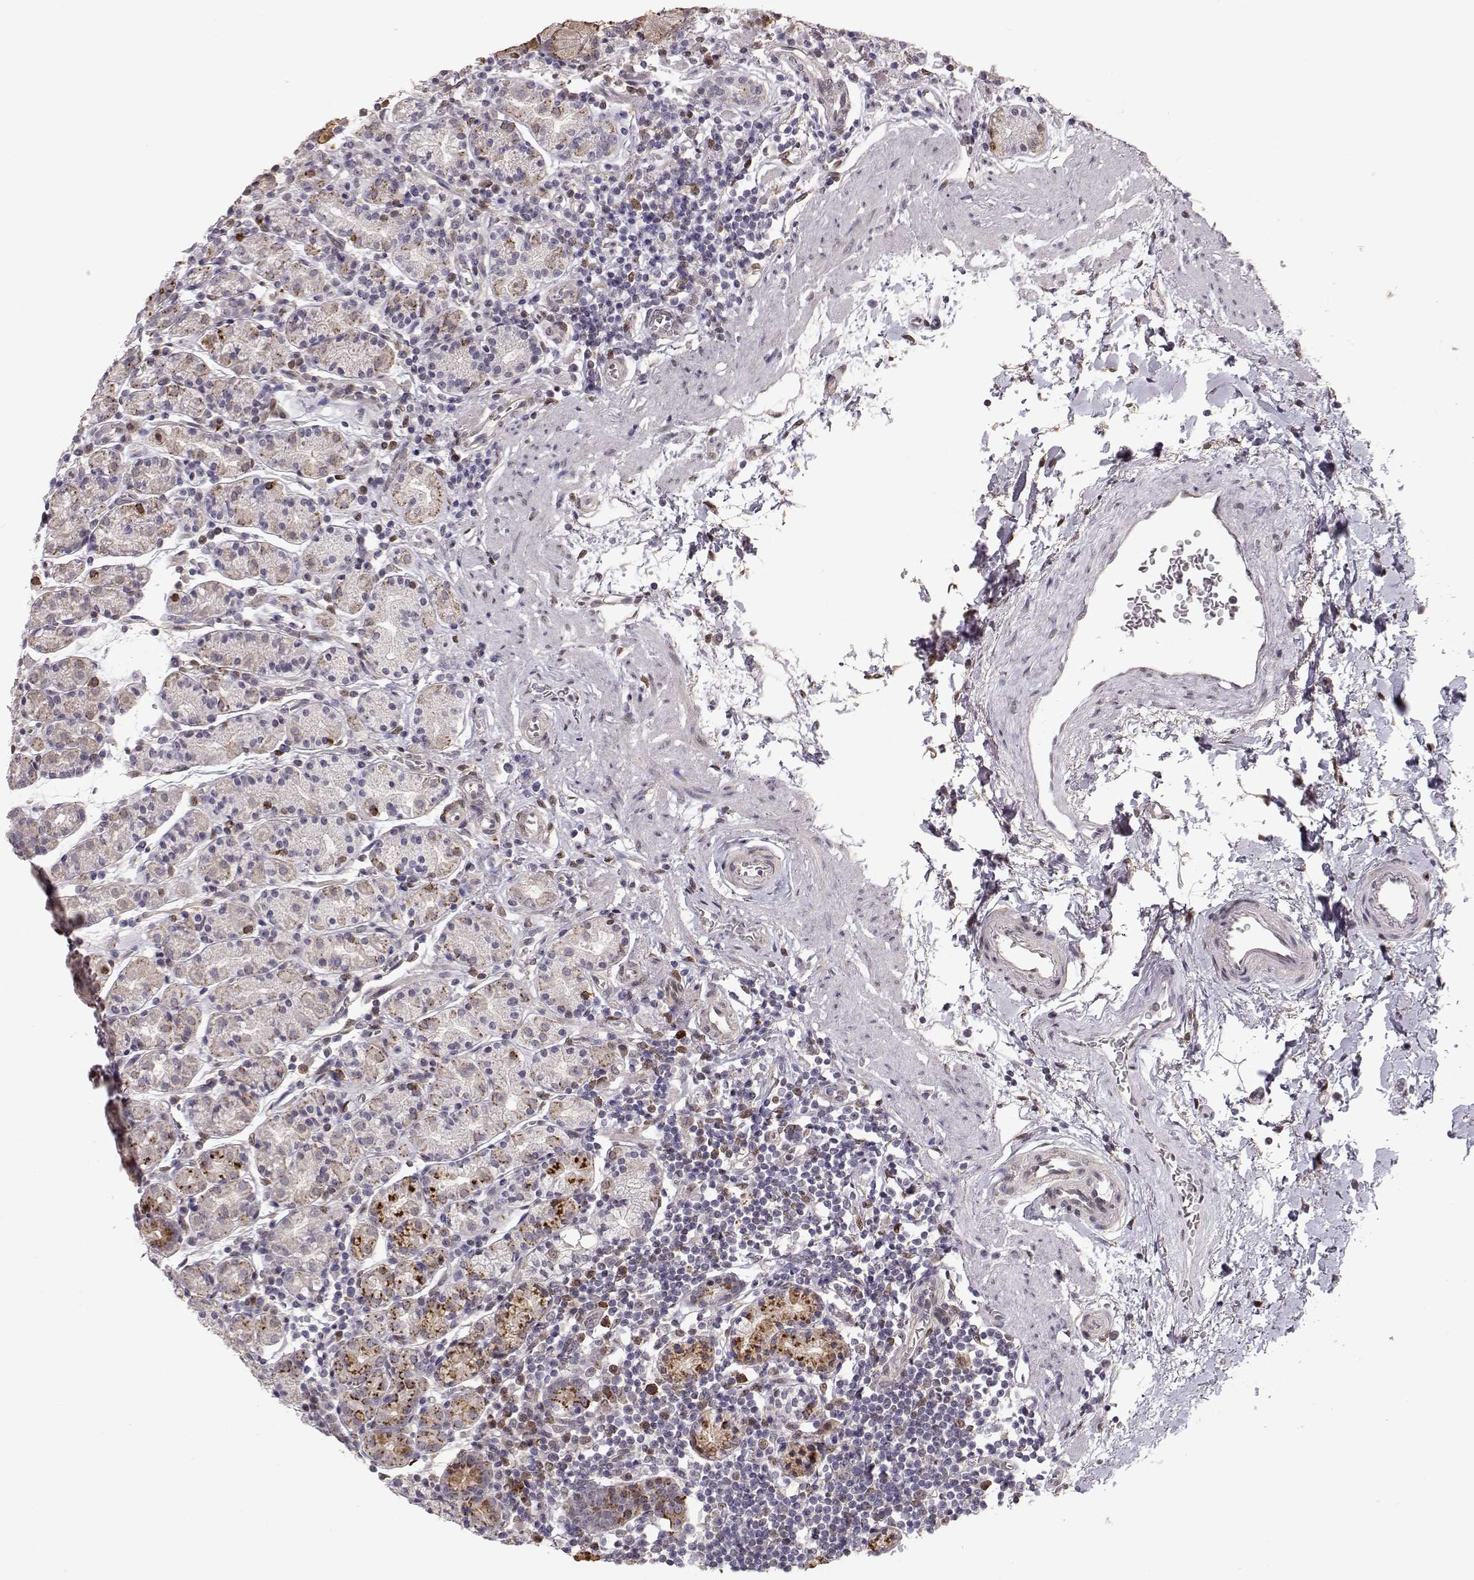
{"staining": {"intensity": "strong", "quantity": "<25%", "location": "cytoplasmic/membranous"}, "tissue": "stomach", "cell_type": "Glandular cells", "image_type": "normal", "snomed": [{"axis": "morphology", "description": "Normal tissue, NOS"}, {"axis": "topography", "description": "Stomach, upper"}, {"axis": "topography", "description": "Stomach"}], "caption": "Strong cytoplasmic/membranous staining is appreciated in about <25% of glandular cells in benign stomach.", "gene": "CDK4", "patient": {"sex": "male", "age": 62}}